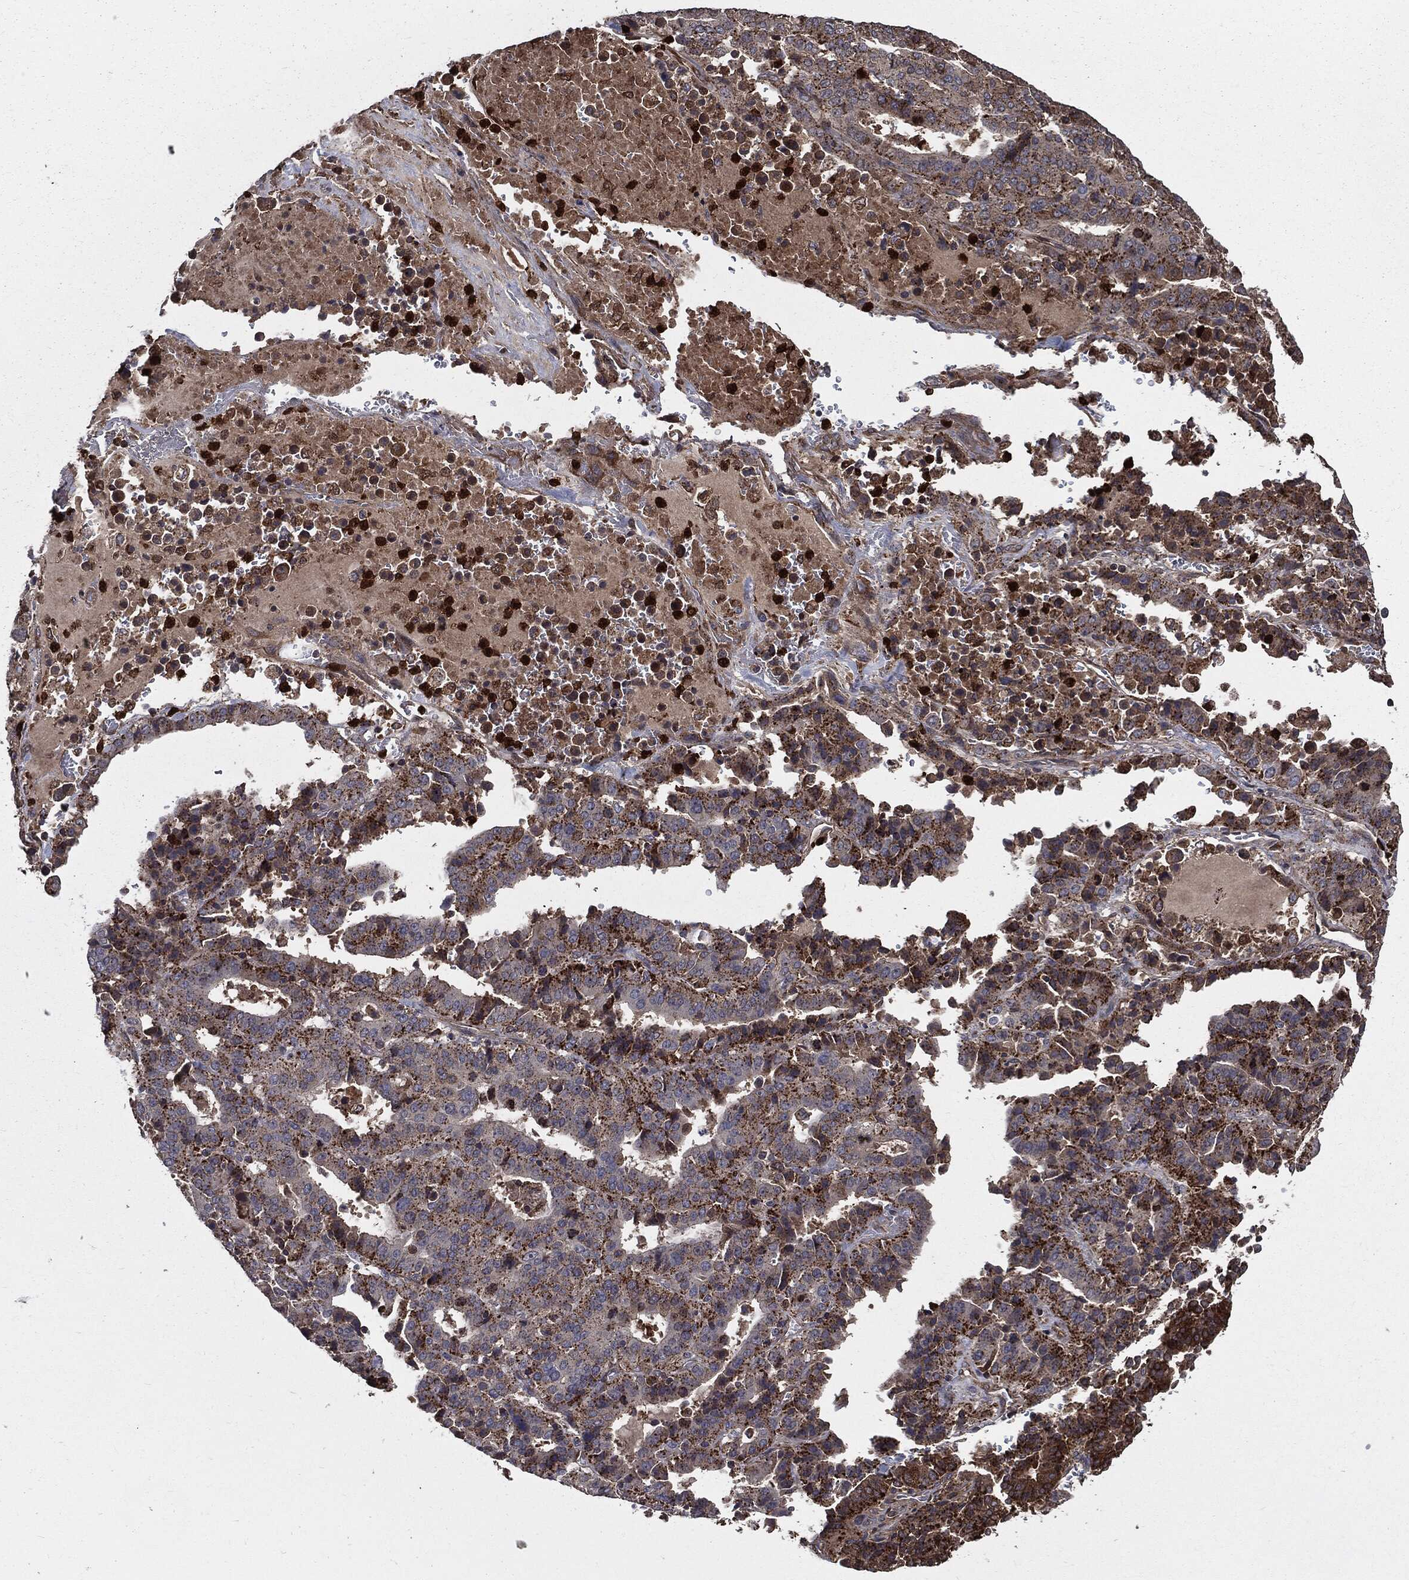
{"staining": {"intensity": "strong", "quantity": "25%-75%", "location": "cytoplasmic/membranous"}, "tissue": "stomach cancer", "cell_type": "Tumor cells", "image_type": "cancer", "snomed": [{"axis": "morphology", "description": "Adenocarcinoma, NOS"}, {"axis": "topography", "description": "Stomach"}], "caption": "Stomach cancer (adenocarcinoma) stained with a brown dye reveals strong cytoplasmic/membranous positive positivity in approximately 25%-75% of tumor cells.", "gene": "PDCD6IP", "patient": {"sex": "male", "age": 48}}